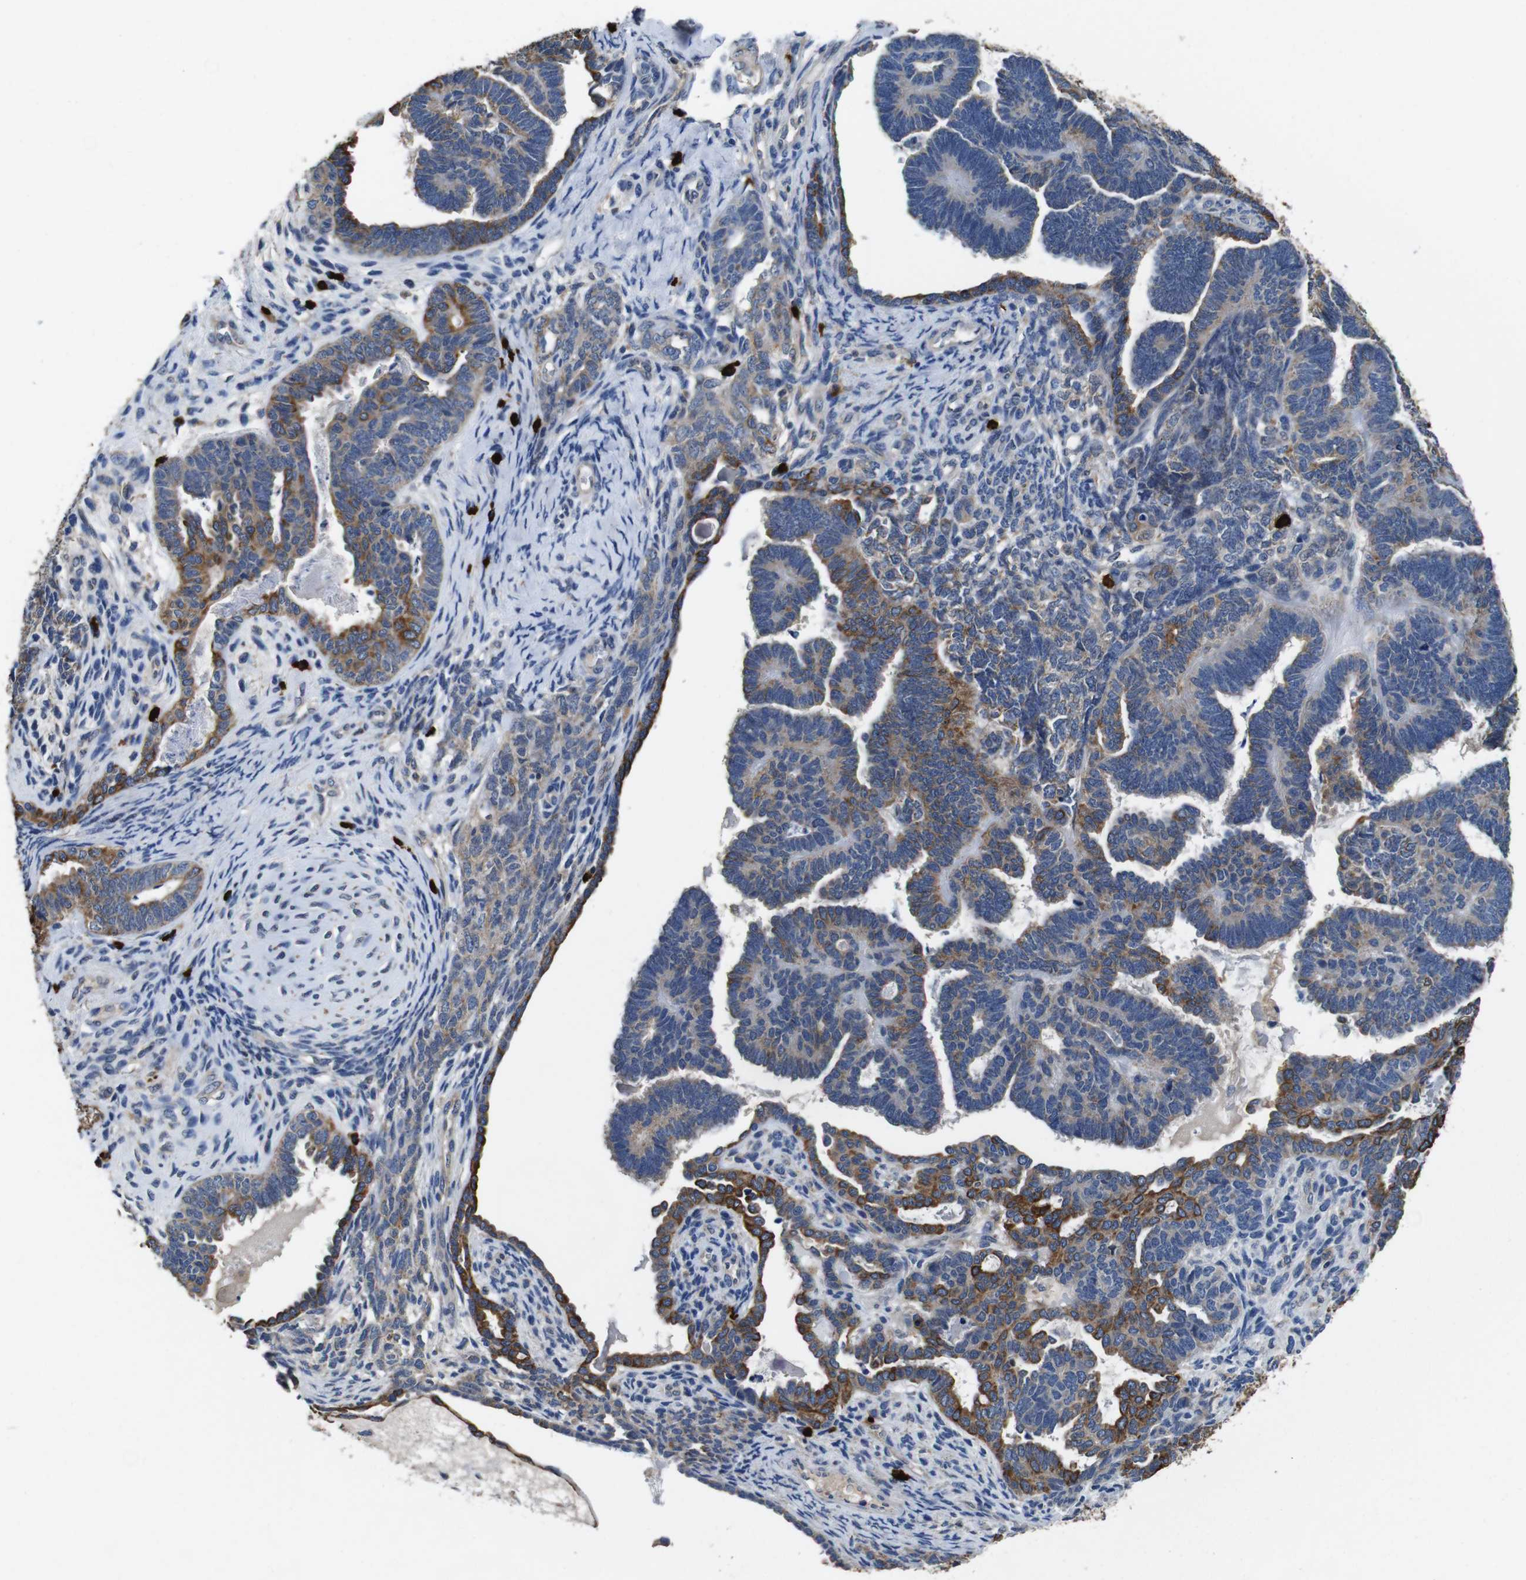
{"staining": {"intensity": "moderate", "quantity": "25%-75%", "location": "cytoplasmic/membranous"}, "tissue": "endometrial cancer", "cell_type": "Tumor cells", "image_type": "cancer", "snomed": [{"axis": "morphology", "description": "Neoplasm, malignant, NOS"}, {"axis": "topography", "description": "Endometrium"}], "caption": "This is a photomicrograph of immunohistochemistry (IHC) staining of neoplasm (malignant) (endometrial), which shows moderate staining in the cytoplasmic/membranous of tumor cells.", "gene": "GLIPR1", "patient": {"sex": "female", "age": 74}}